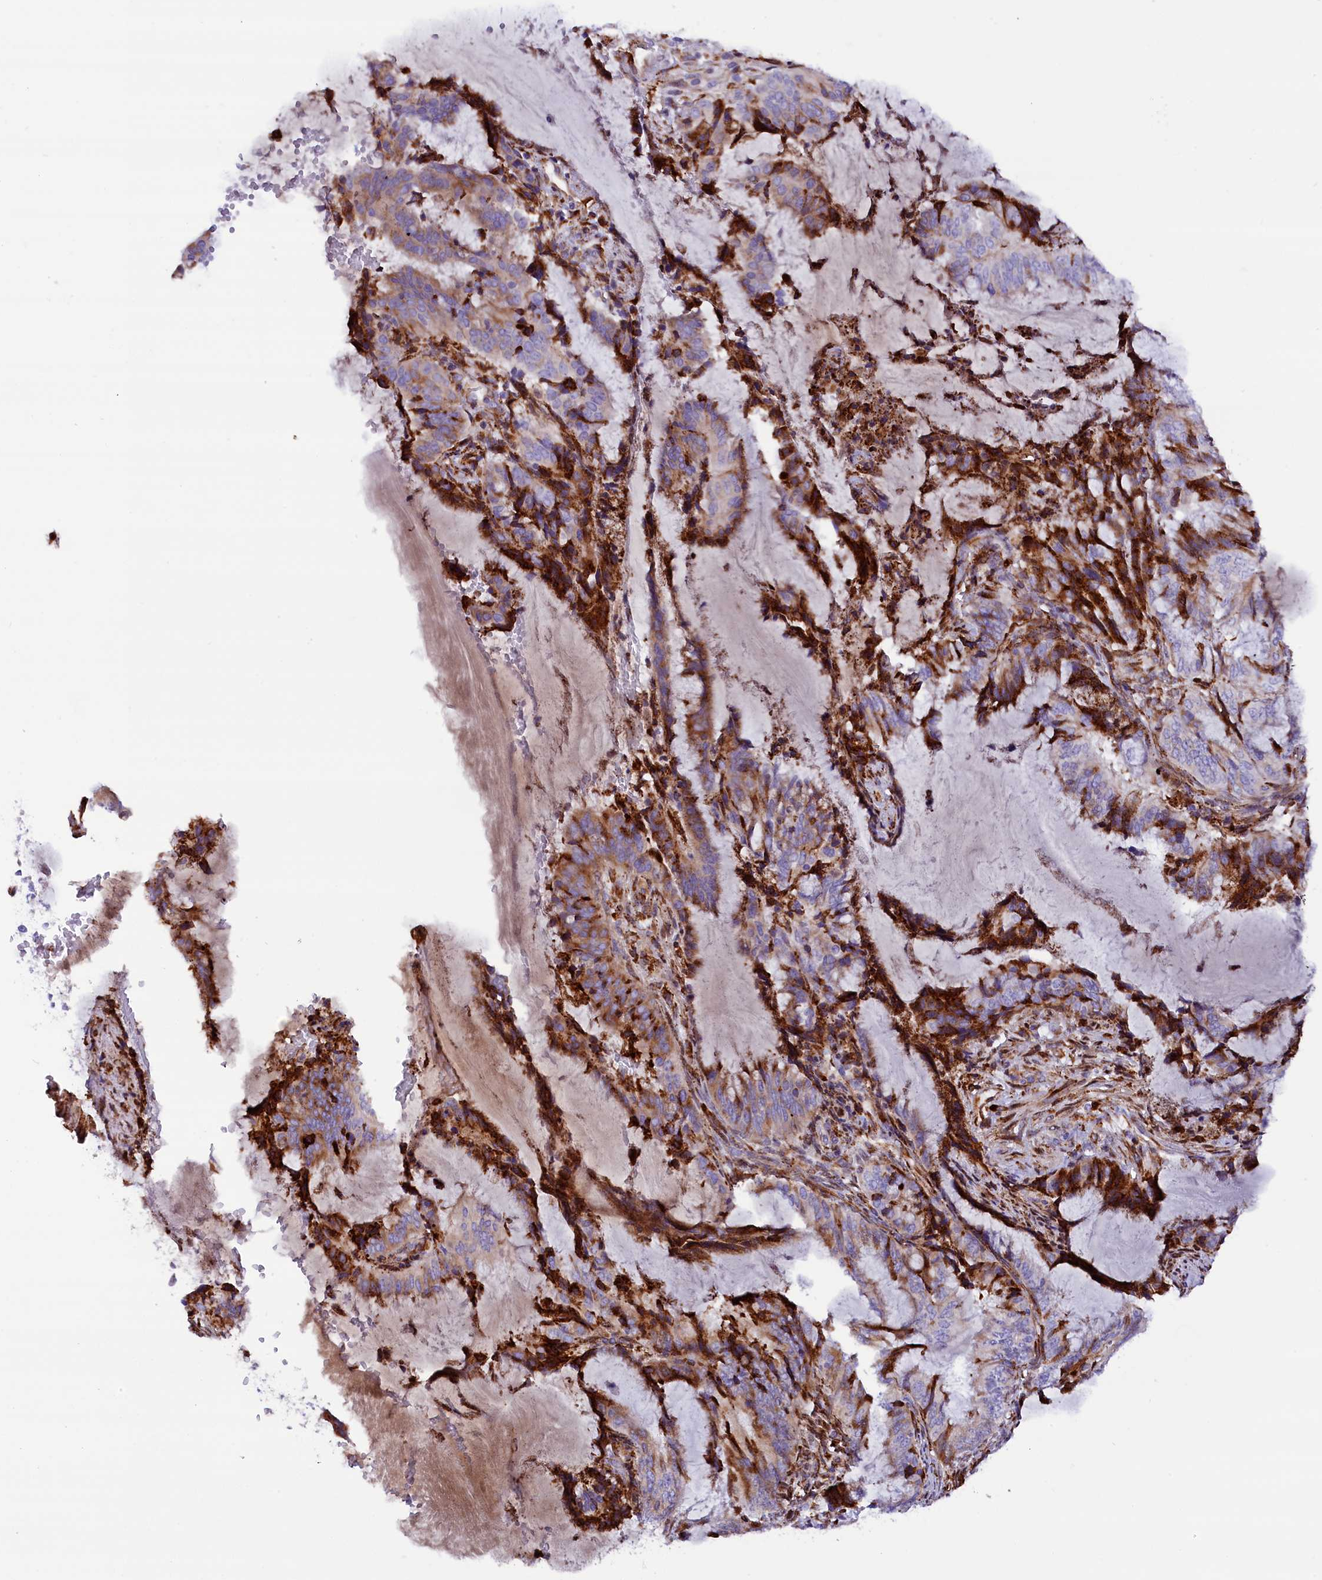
{"staining": {"intensity": "moderate", "quantity": "<25%", "location": "cytoplasmic/membranous"}, "tissue": "endometrial cancer", "cell_type": "Tumor cells", "image_type": "cancer", "snomed": [{"axis": "morphology", "description": "Adenocarcinoma, NOS"}, {"axis": "topography", "description": "Endometrium"}], "caption": "An image of human endometrial adenocarcinoma stained for a protein shows moderate cytoplasmic/membranous brown staining in tumor cells. (DAB IHC with brightfield microscopy, high magnification).", "gene": "CMTR2", "patient": {"sex": "female", "age": 51}}